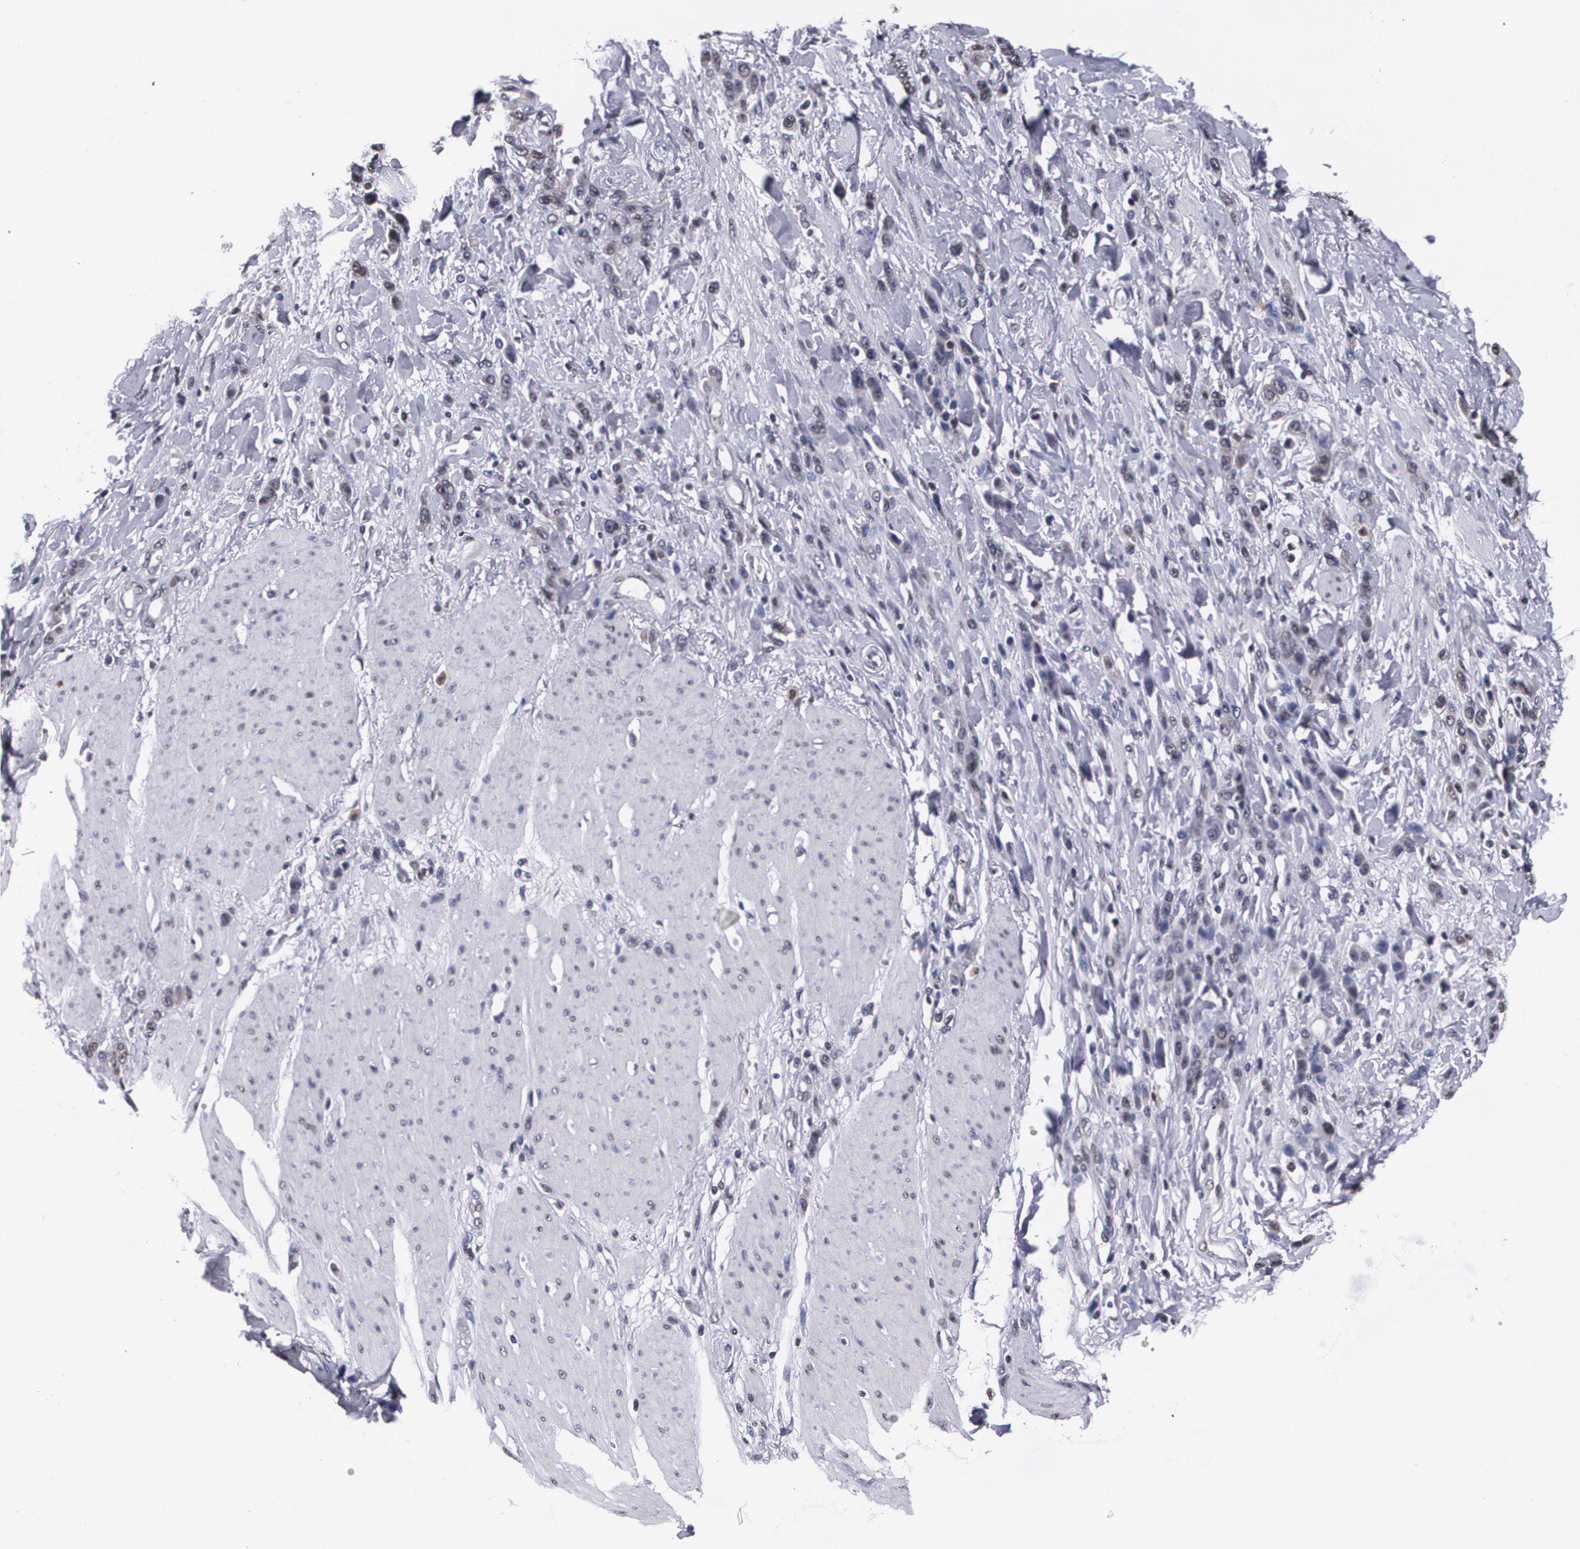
{"staining": {"intensity": "negative", "quantity": "none", "location": "none"}, "tissue": "stomach cancer", "cell_type": "Tumor cells", "image_type": "cancer", "snomed": [{"axis": "morphology", "description": "Normal tissue, NOS"}, {"axis": "morphology", "description": "Adenocarcinoma, NOS"}, {"axis": "topography", "description": "Stomach"}], "caption": "Tumor cells show no significant protein positivity in stomach cancer (adenocarcinoma).", "gene": "MVP", "patient": {"sex": "male", "age": 82}}